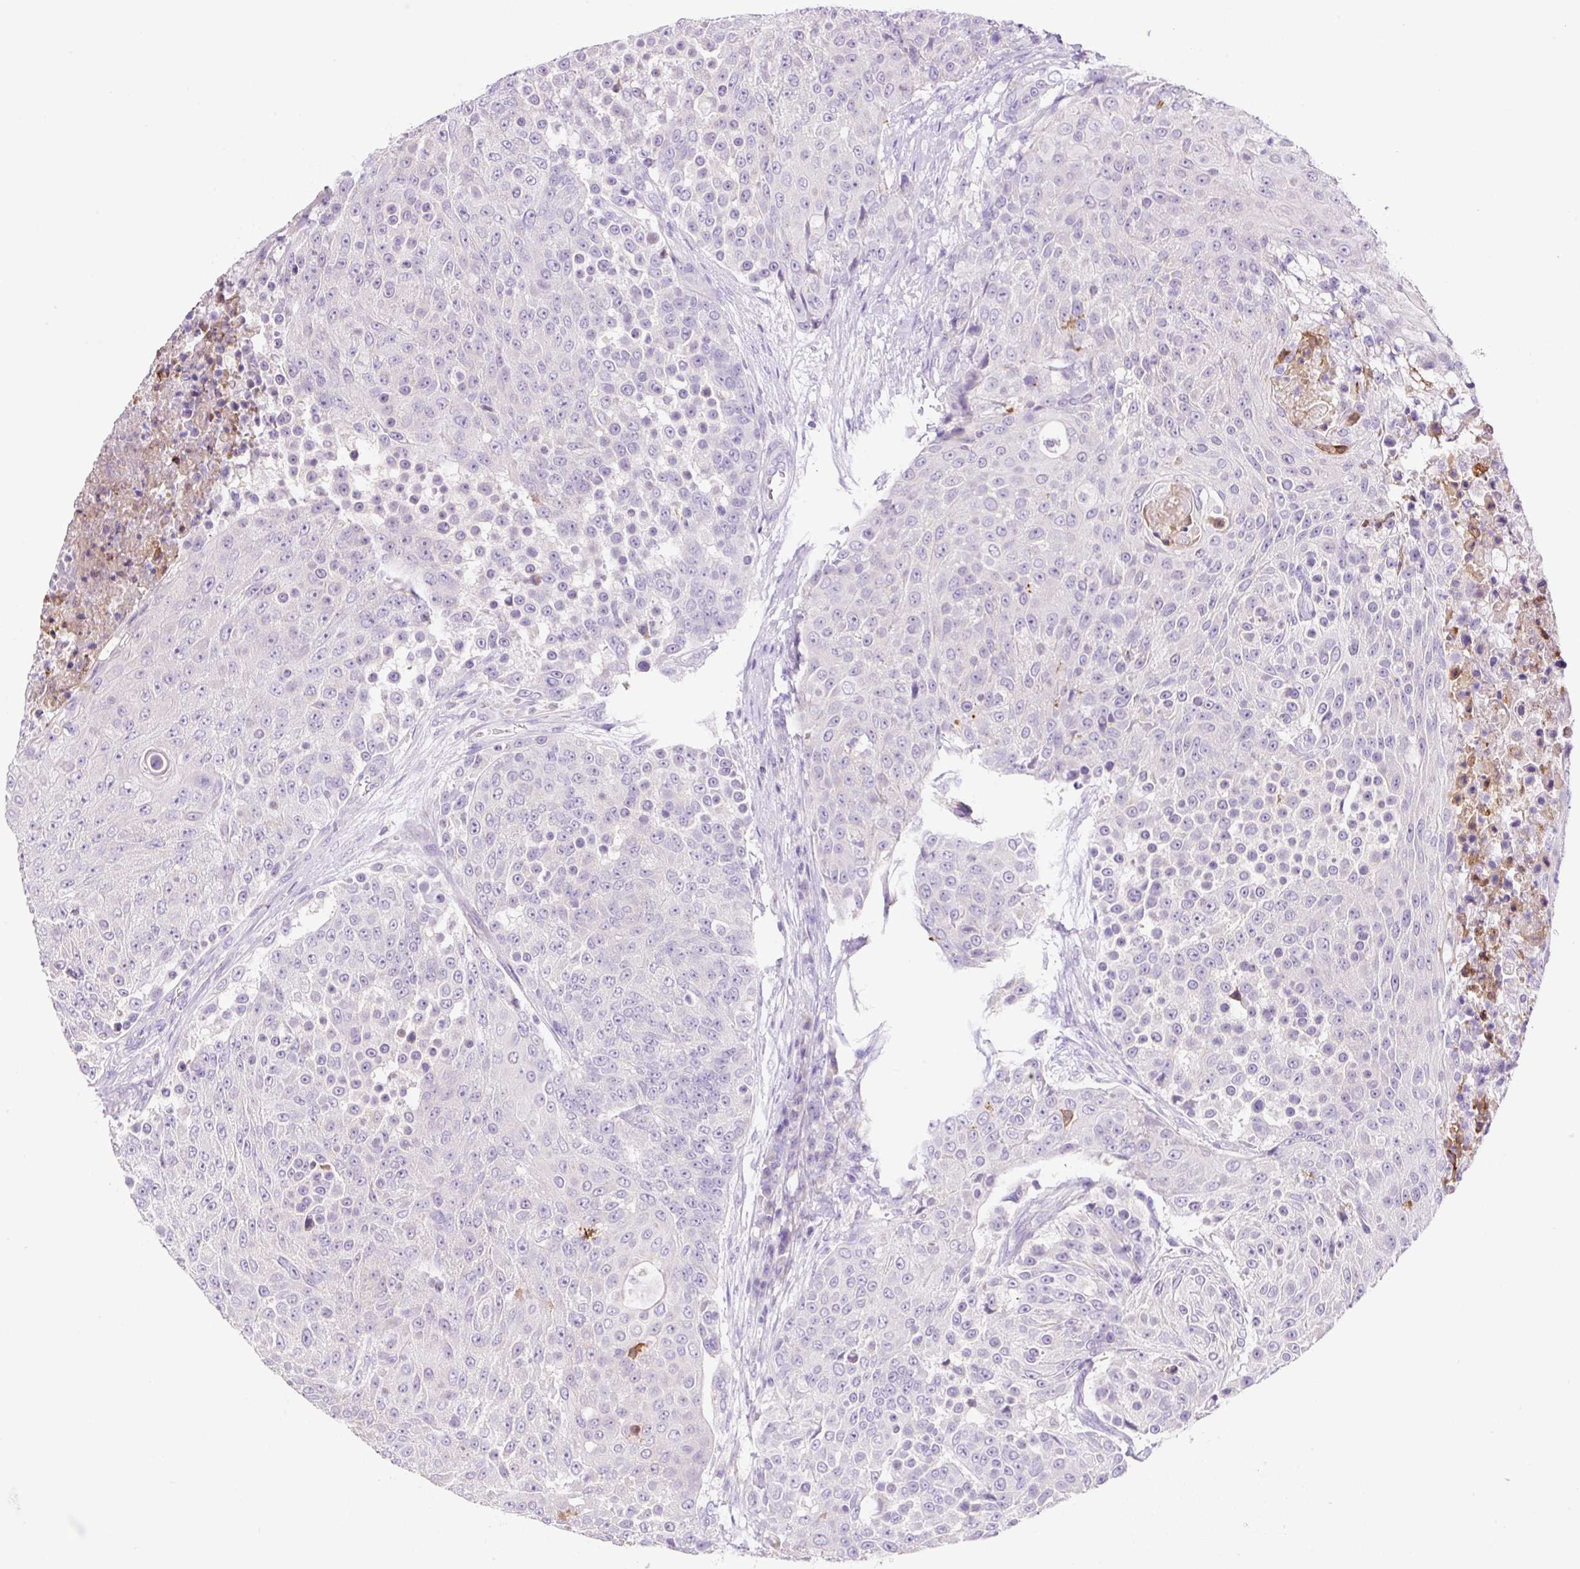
{"staining": {"intensity": "negative", "quantity": "none", "location": "none"}, "tissue": "urothelial cancer", "cell_type": "Tumor cells", "image_type": "cancer", "snomed": [{"axis": "morphology", "description": "Urothelial carcinoma, High grade"}, {"axis": "topography", "description": "Urinary bladder"}], "caption": "Immunohistochemical staining of urothelial cancer displays no significant expression in tumor cells.", "gene": "NDST3", "patient": {"sex": "female", "age": 63}}